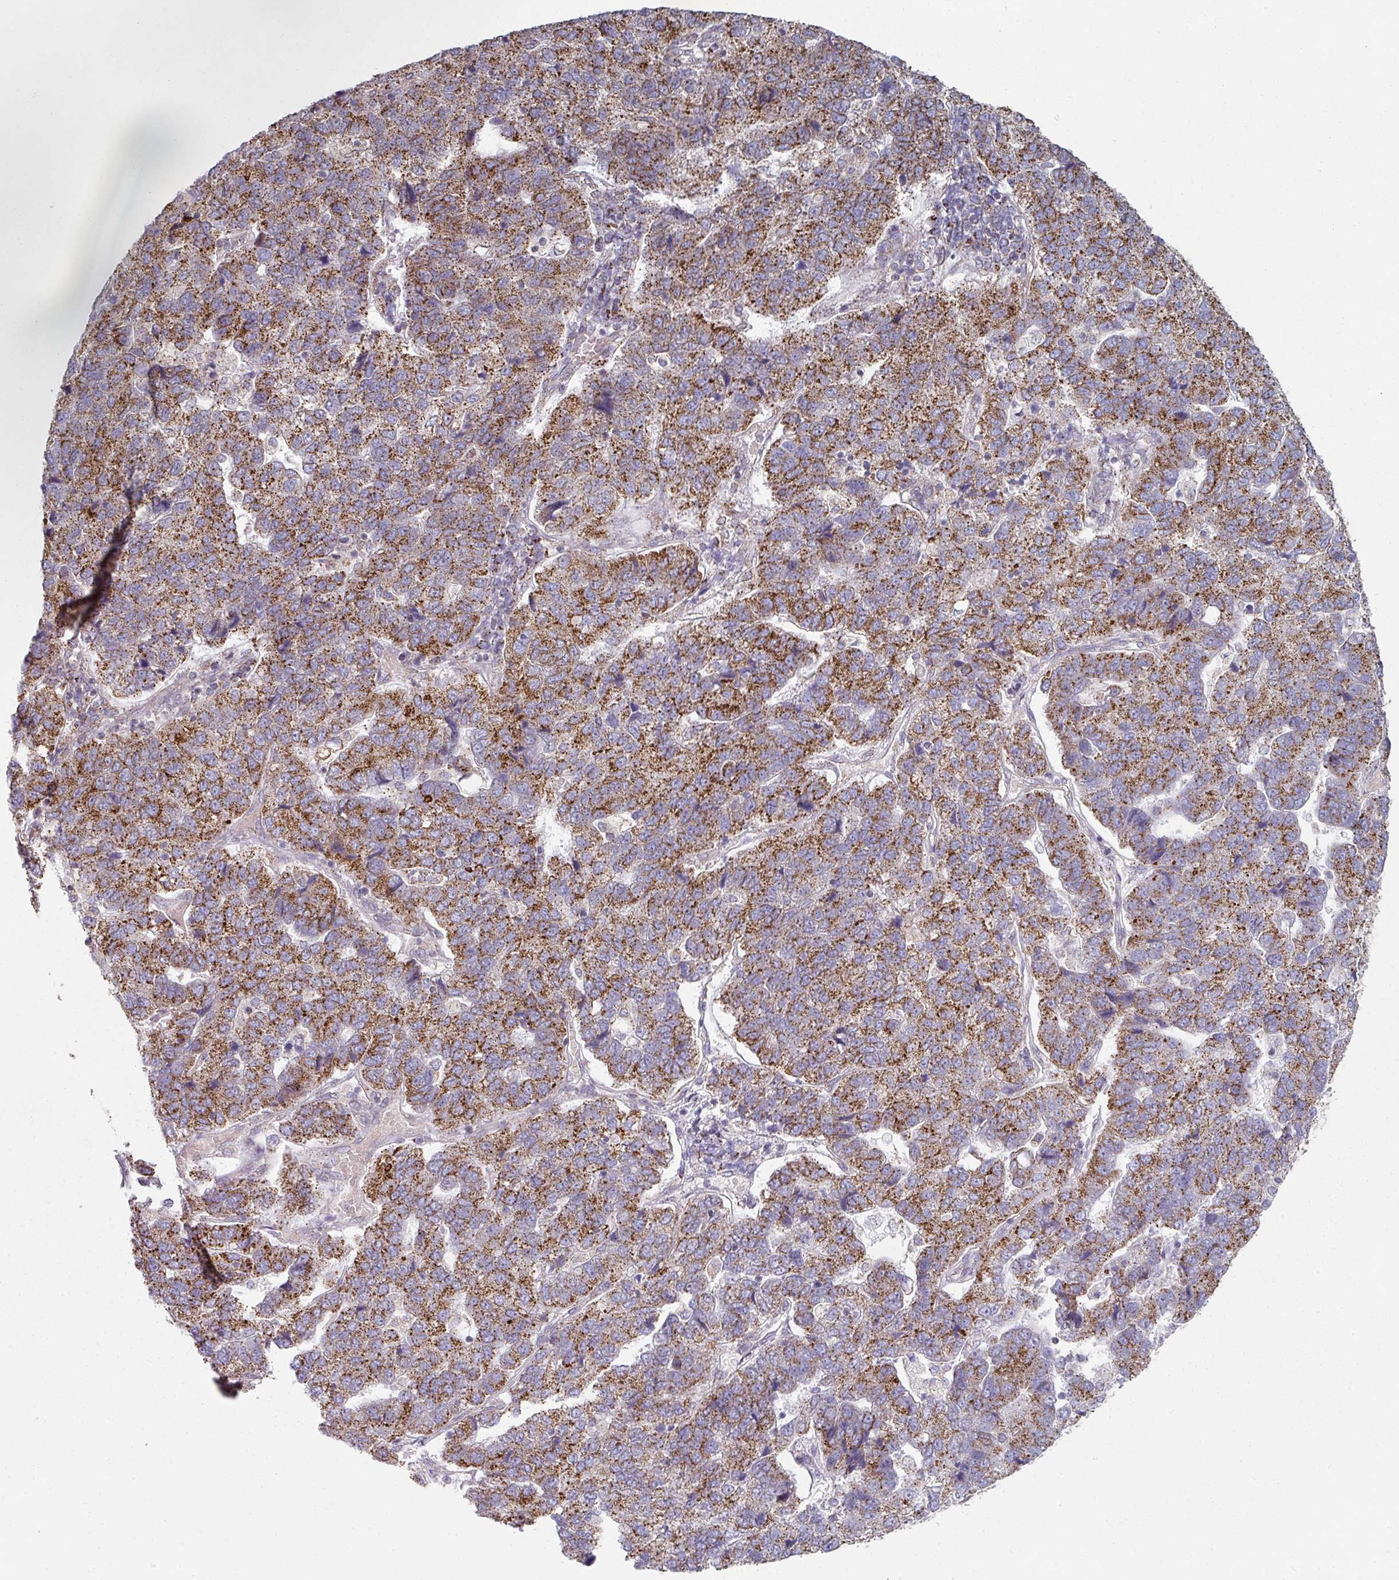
{"staining": {"intensity": "strong", "quantity": ">75%", "location": "cytoplasmic/membranous"}, "tissue": "pancreatic cancer", "cell_type": "Tumor cells", "image_type": "cancer", "snomed": [{"axis": "morphology", "description": "Adenocarcinoma, NOS"}, {"axis": "topography", "description": "Pancreas"}], "caption": "Human pancreatic cancer (adenocarcinoma) stained with a brown dye shows strong cytoplasmic/membranous positive expression in about >75% of tumor cells.", "gene": "CCDC85B", "patient": {"sex": "female", "age": 61}}